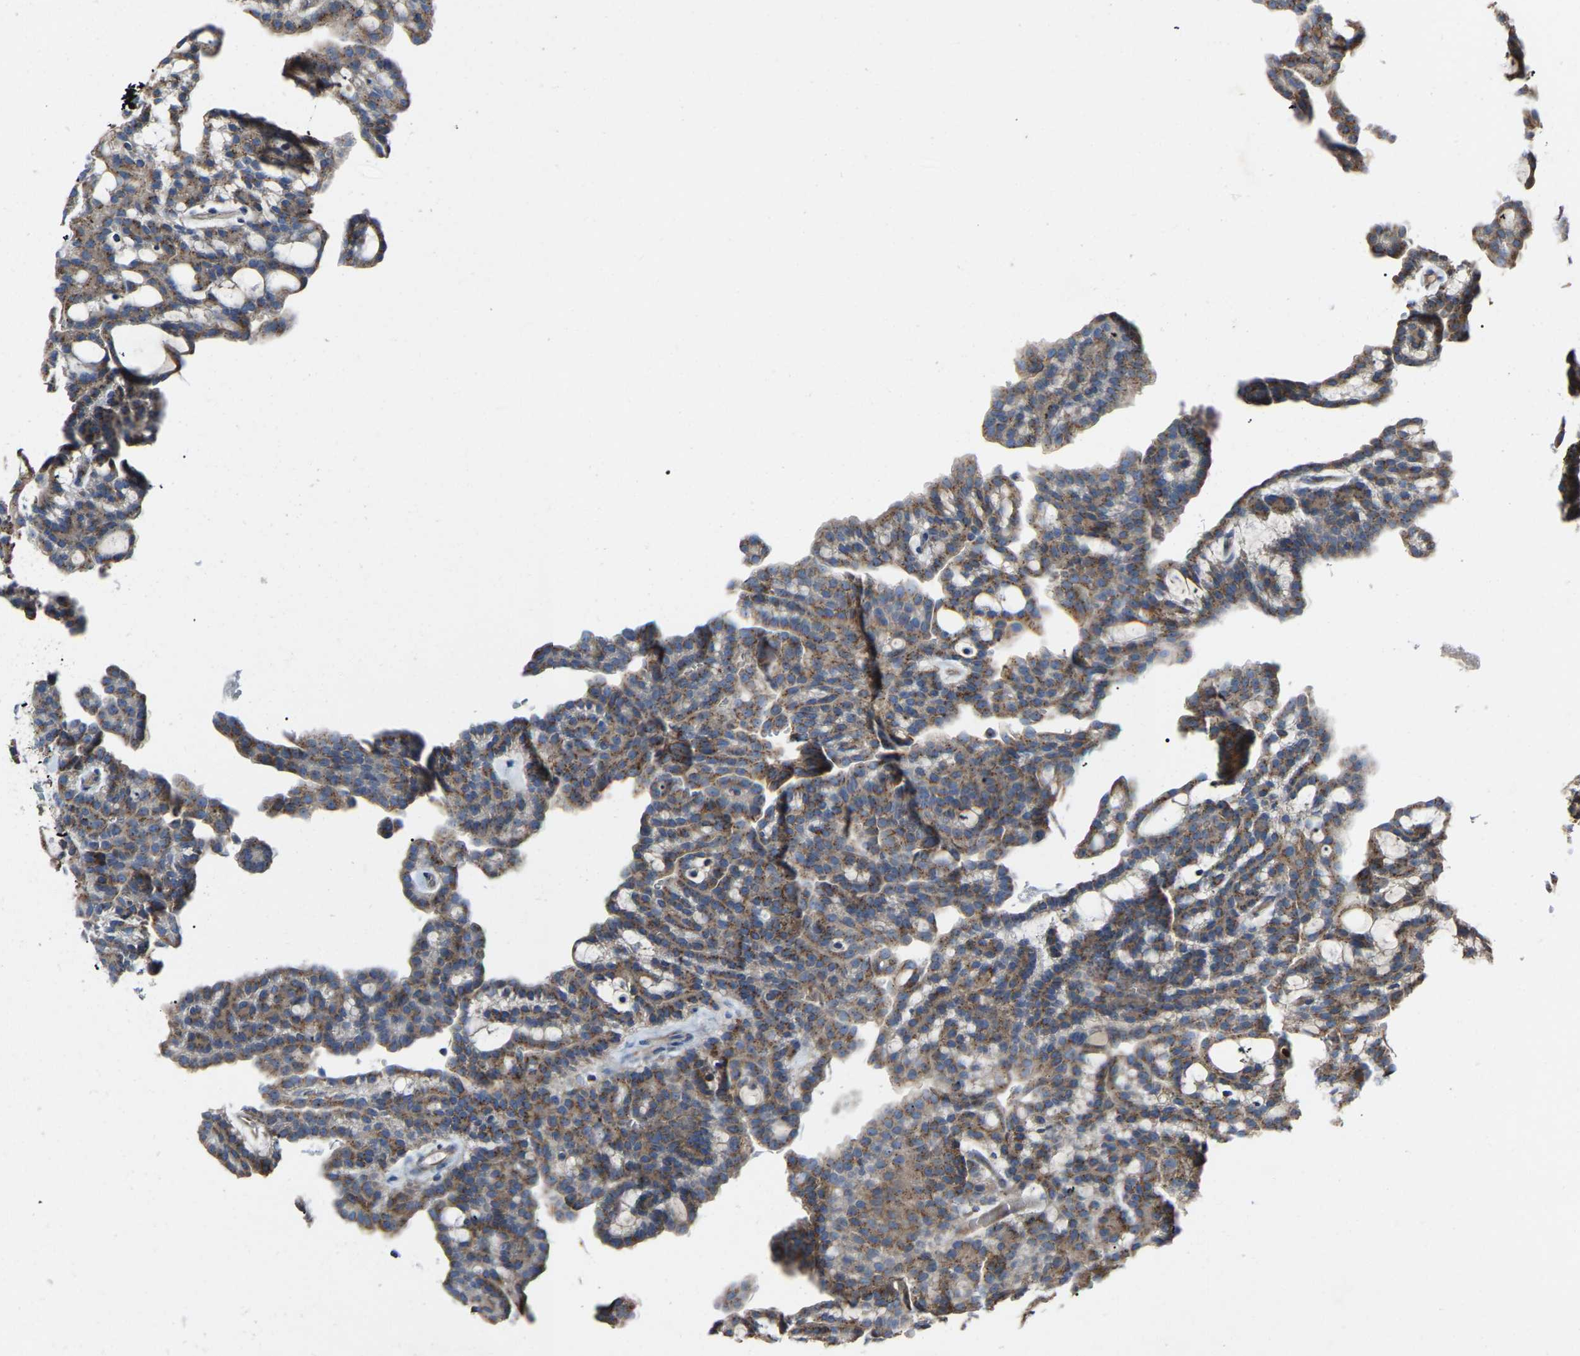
{"staining": {"intensity": "moderate", "quantity": ">75%", "location": "cytoplasmic/membranous"}, "tissue": "renal cancer", "cell_type": "Tumor cells", "image_type": "cancer", "snomed": [{"axis": "morphology", "description": "Adenocarcinoma, NOS"}, {"axis": "topography", "description": "Kidney"}], "caption": "Immunohistochemical staining of human renal cancer reveals medium levels of moderate cytoplasmic/membranous staining in about >75% of tumor cells.", "gene": "CANT1", "patient": {"sex": "male", "age": 63}}